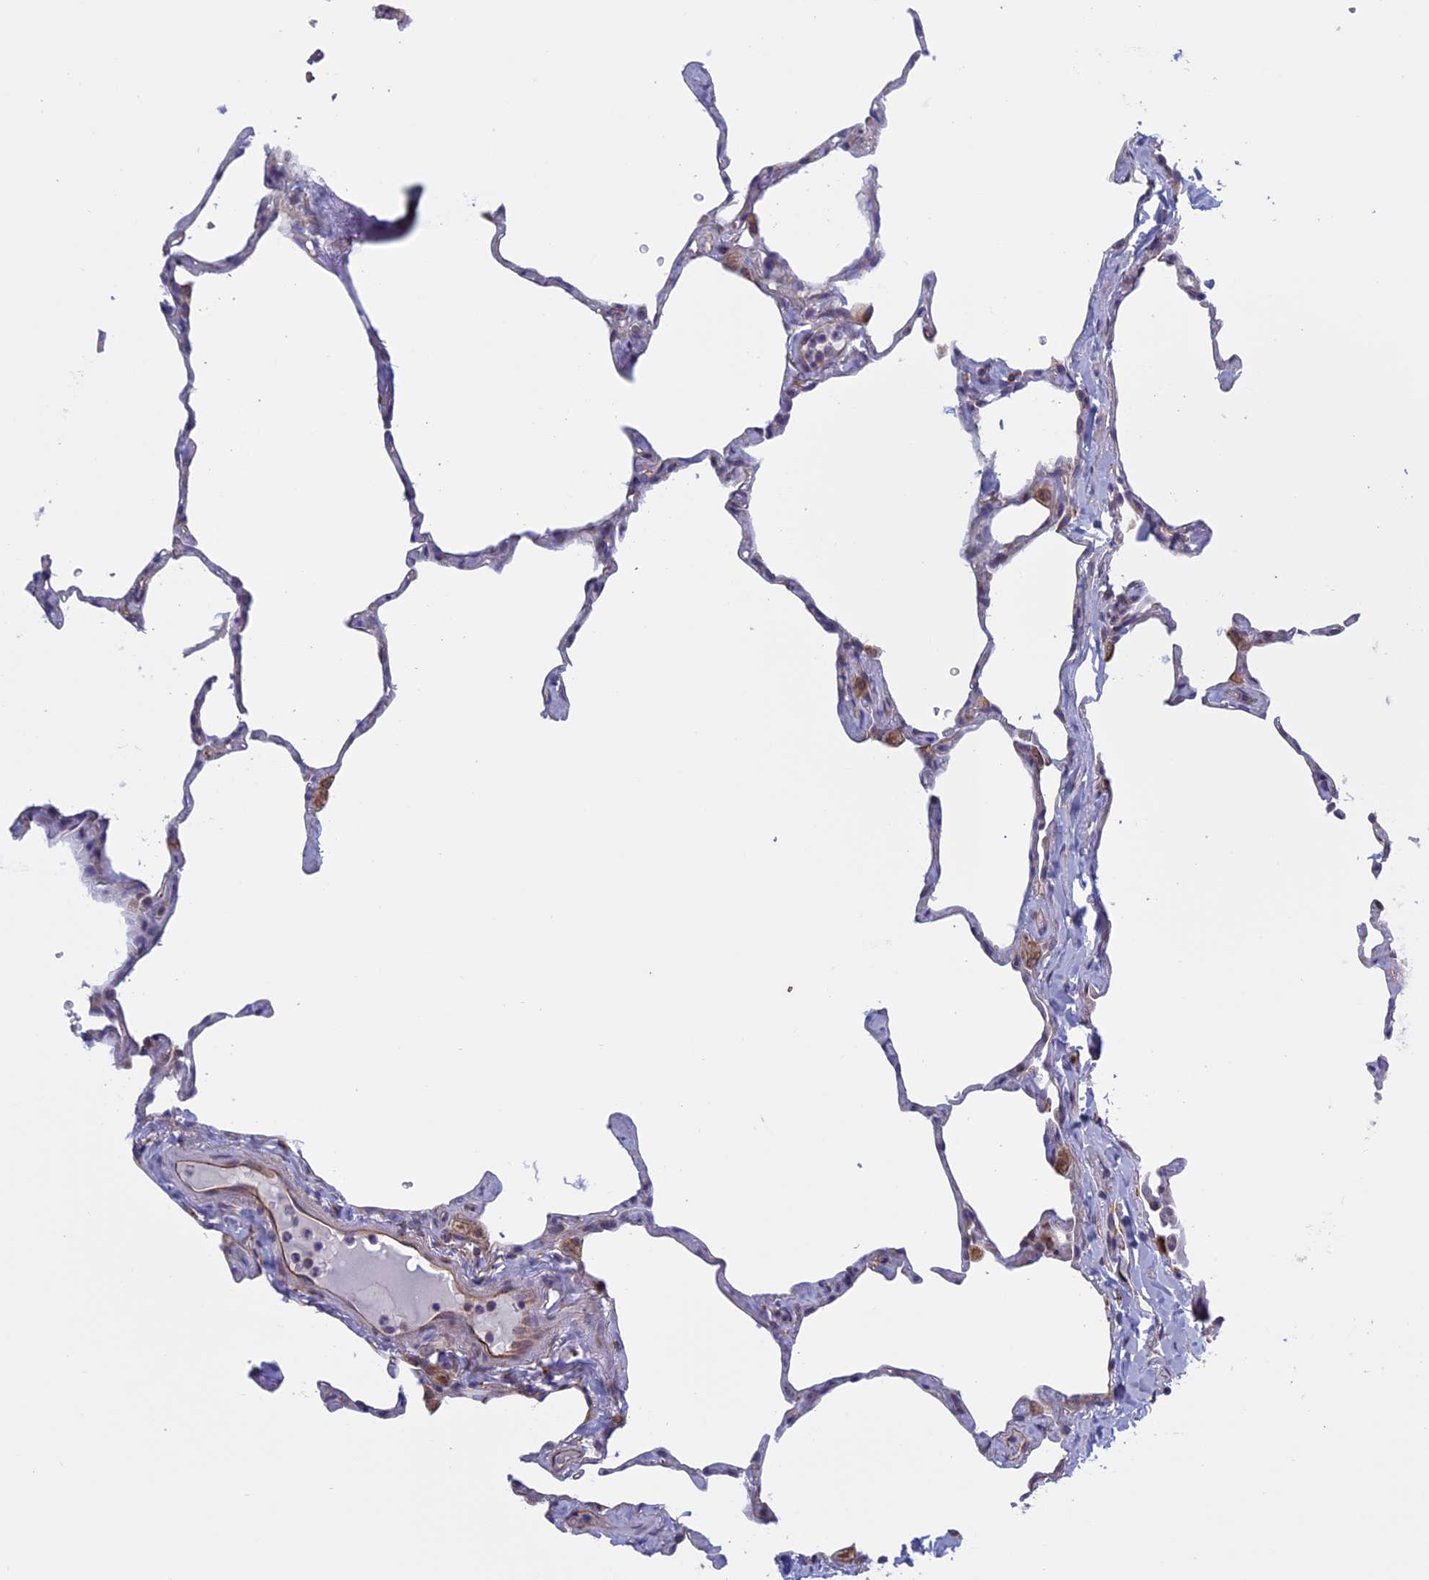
{"staining": {"intensity": "negative", "quantity": "none", "location": "none"}, "tissue": "lung", "cell_type": "Alveolar cells", "image_type": "normal", "snomed": [{"axis": "morphology", "description": "Normal tissue, NOS"}, {"axis": "topography", "description": "Lung"}], "caption": "Lung was stained to show a protein in brown. There is no significant staining in alveolar cells.", "gene": "BCL2L10", "patient": {"sex": "male", "age": 65}}